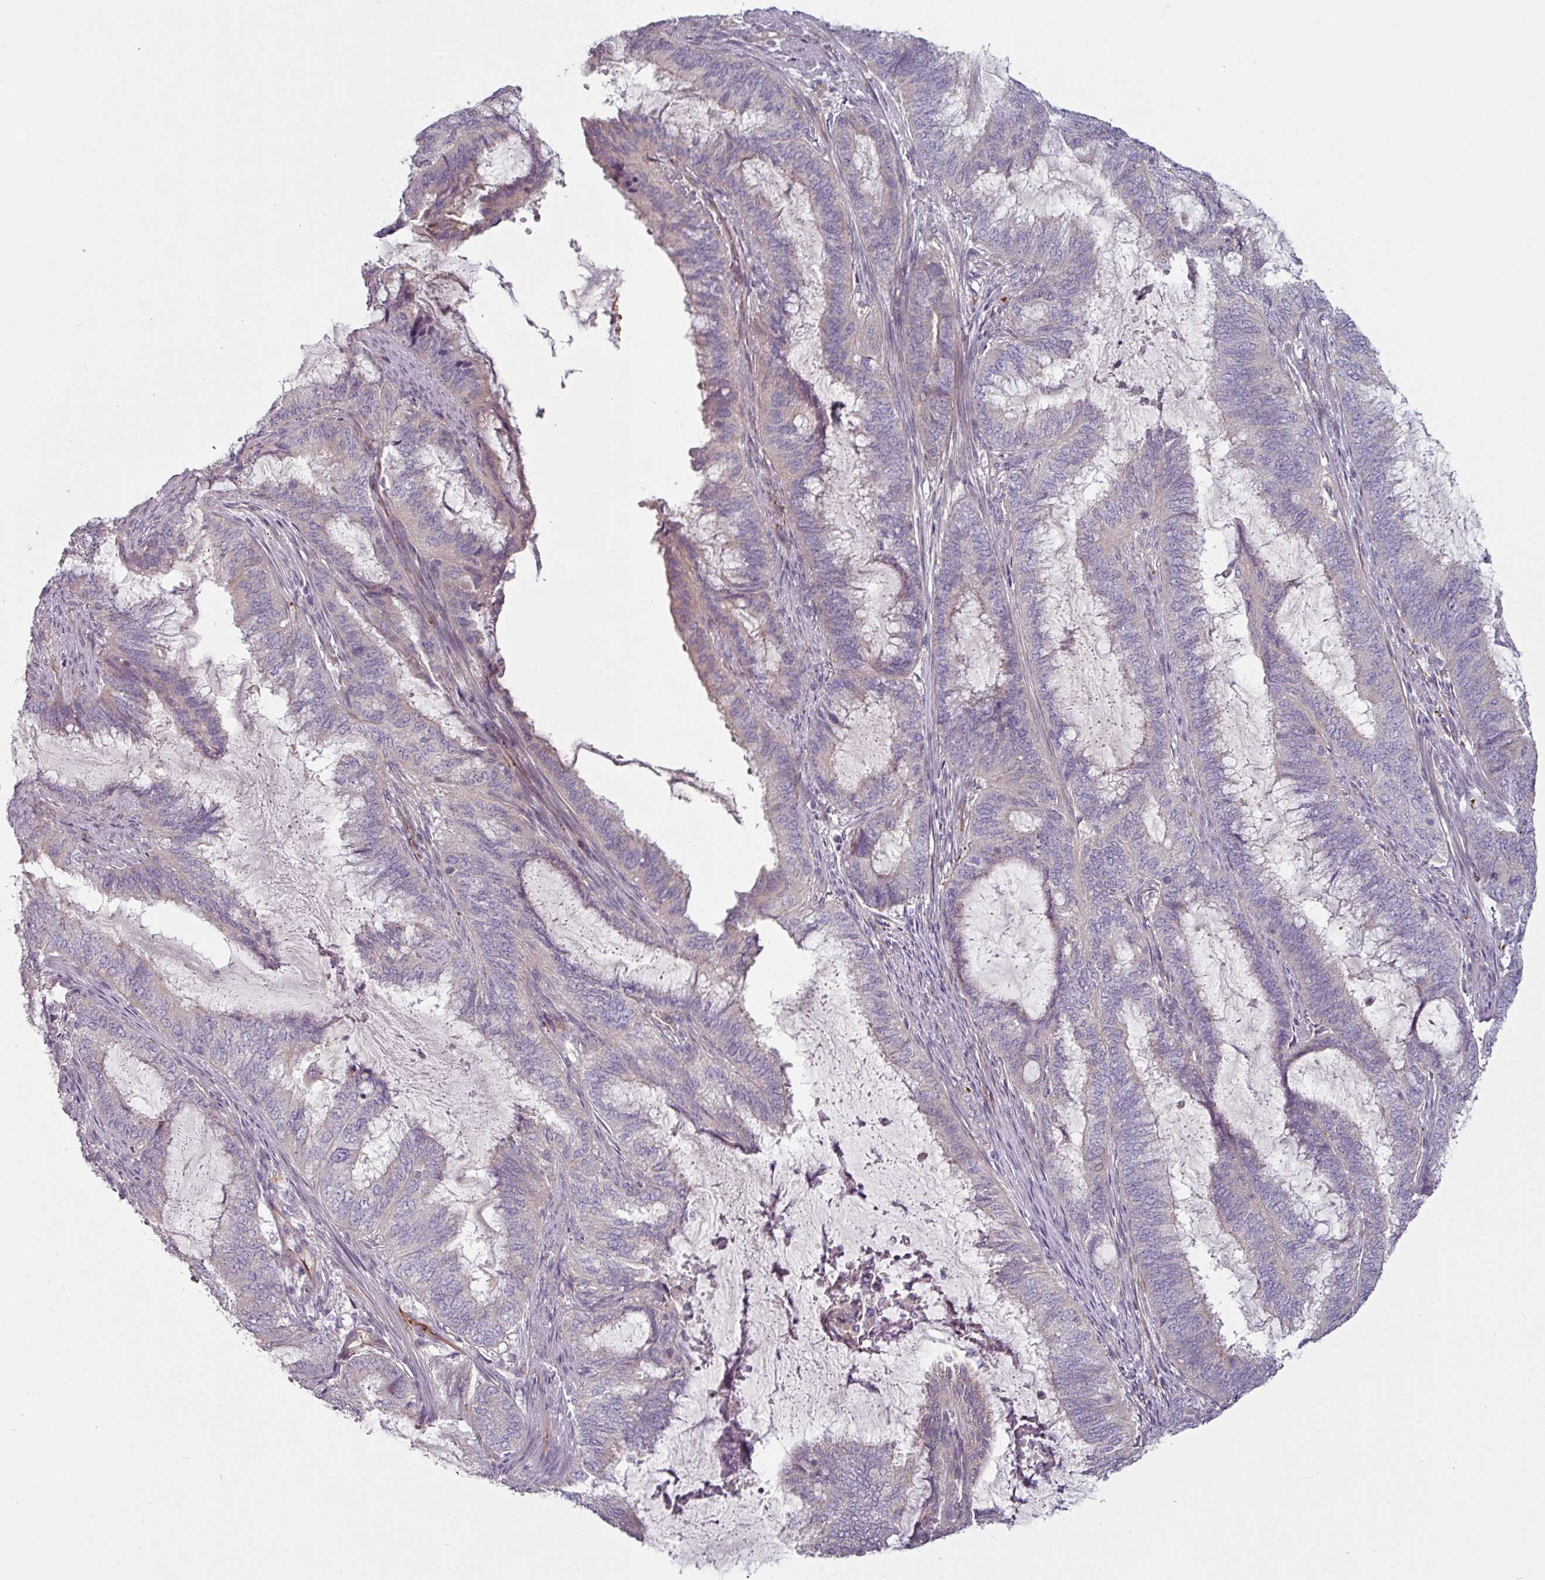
{"staining": {"intensity": "moderate", "quantity": "<25%", "location": "cytoplasmic/membranous"}, "tissue": "endometrial cancer", "cell_type": "Tumor cells", "image_type": "cancer", "snomed": [{"axis": "morphology", "description": "Adenocarcinoma, NOS"}, {"axis": "topography", "description": "Endometrium"}], "caption": "Endometrial adenocarcinoma stained for a protein (brown) displays moderate cytoplasmic/membranous positive expression in approximately <25% of tumor cells.", "gene": "MTMR14", "patient": {"sex": "female", "age": 51}}